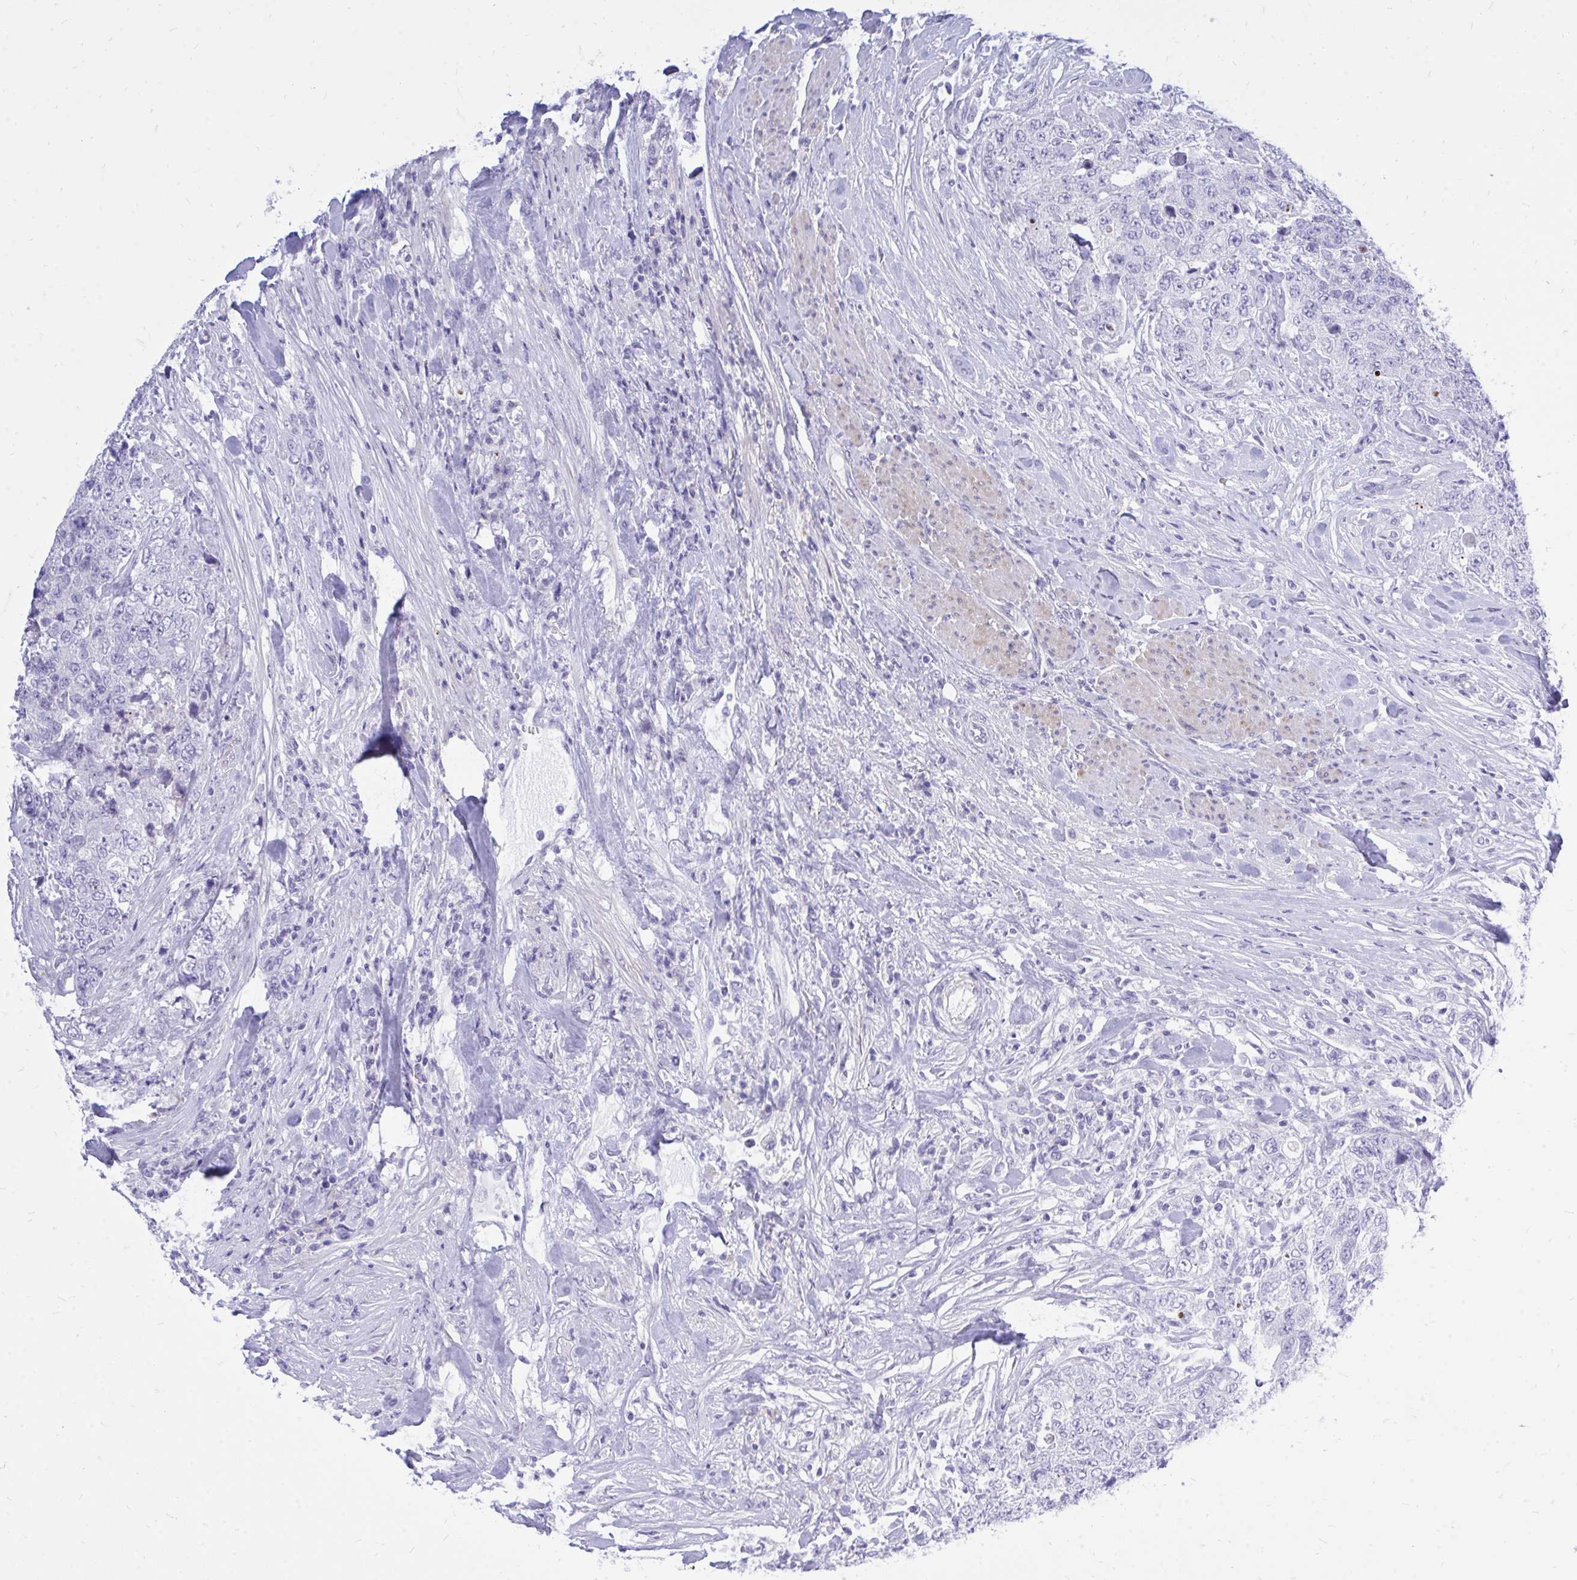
{"staining": {"intensity": "negative", "quantity": "none", "location": "none"}, "tissue": "urothelial cancer", "cell_type": "Tumor cells", "image_type": "cancer", "snomed": [{"axis": "morphology", "description": "Urothelial carcinoma, High grade"}, {"axis": "topography", "description": "Urinary bladder"}], "caption": "This is an immunohistochemistry histopathology image of high-grade urothelial carcinoma. There is no staining in tumor cells.", "gene": "GABRA1", "patient": {"sex": "female", "age": 78}}